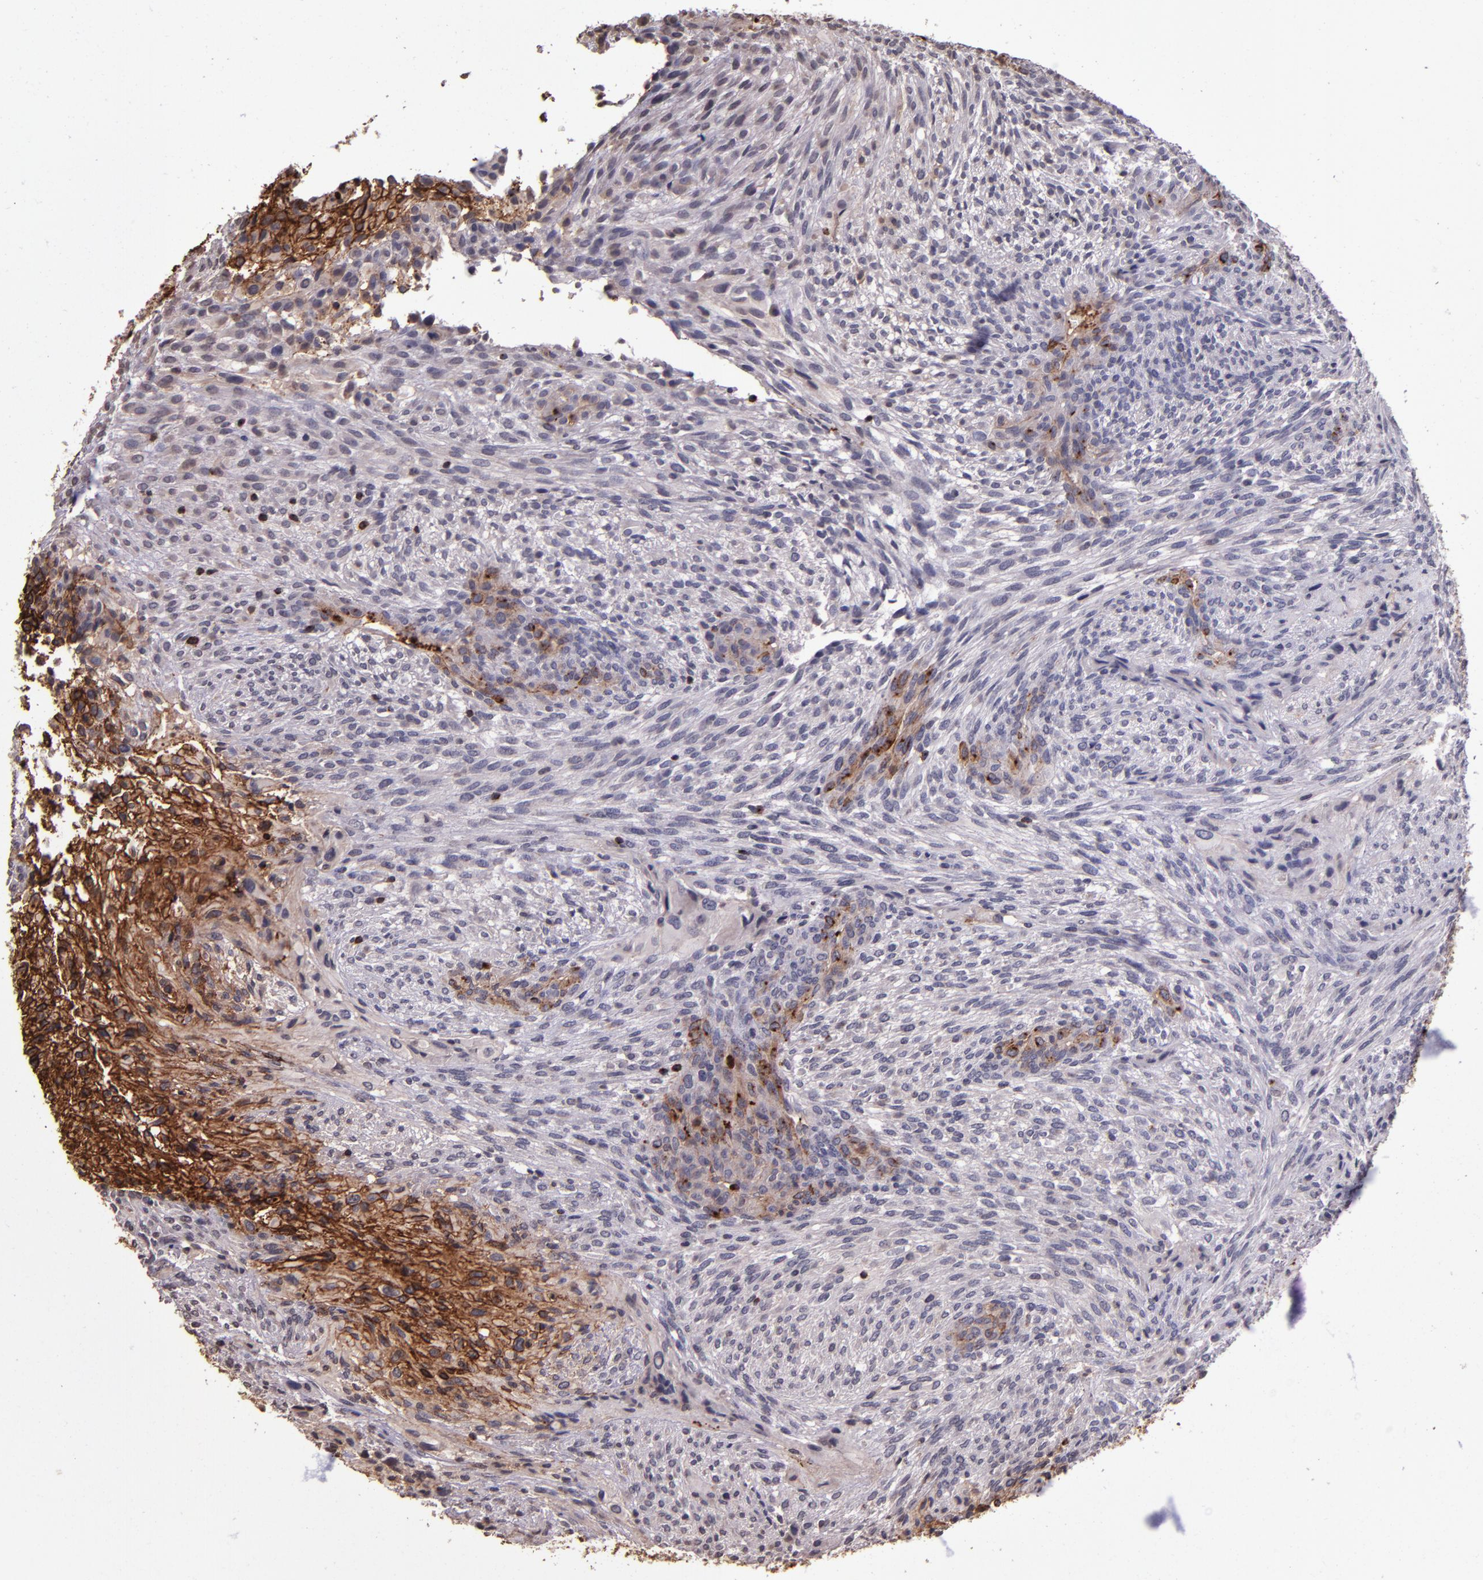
{"staining": {"intensity": "negative", "quantity": "none", "location": "none"}, "tissue": "glioma", "cell_type": "Tumor cells", "image_type": "cancer", "snomed": [{"axis": "morphology", "description": "Glioma, malignant, High grade"}, {"axis": "topography", "description": "Cerebral cortex"}], "caption": "Immunohistochemical staining of malignant glioma (high-grade) shows no significant positivity in tumor cells.", "gene": "SLC2A3", "patient": {"sex": "female", "age": 55}}